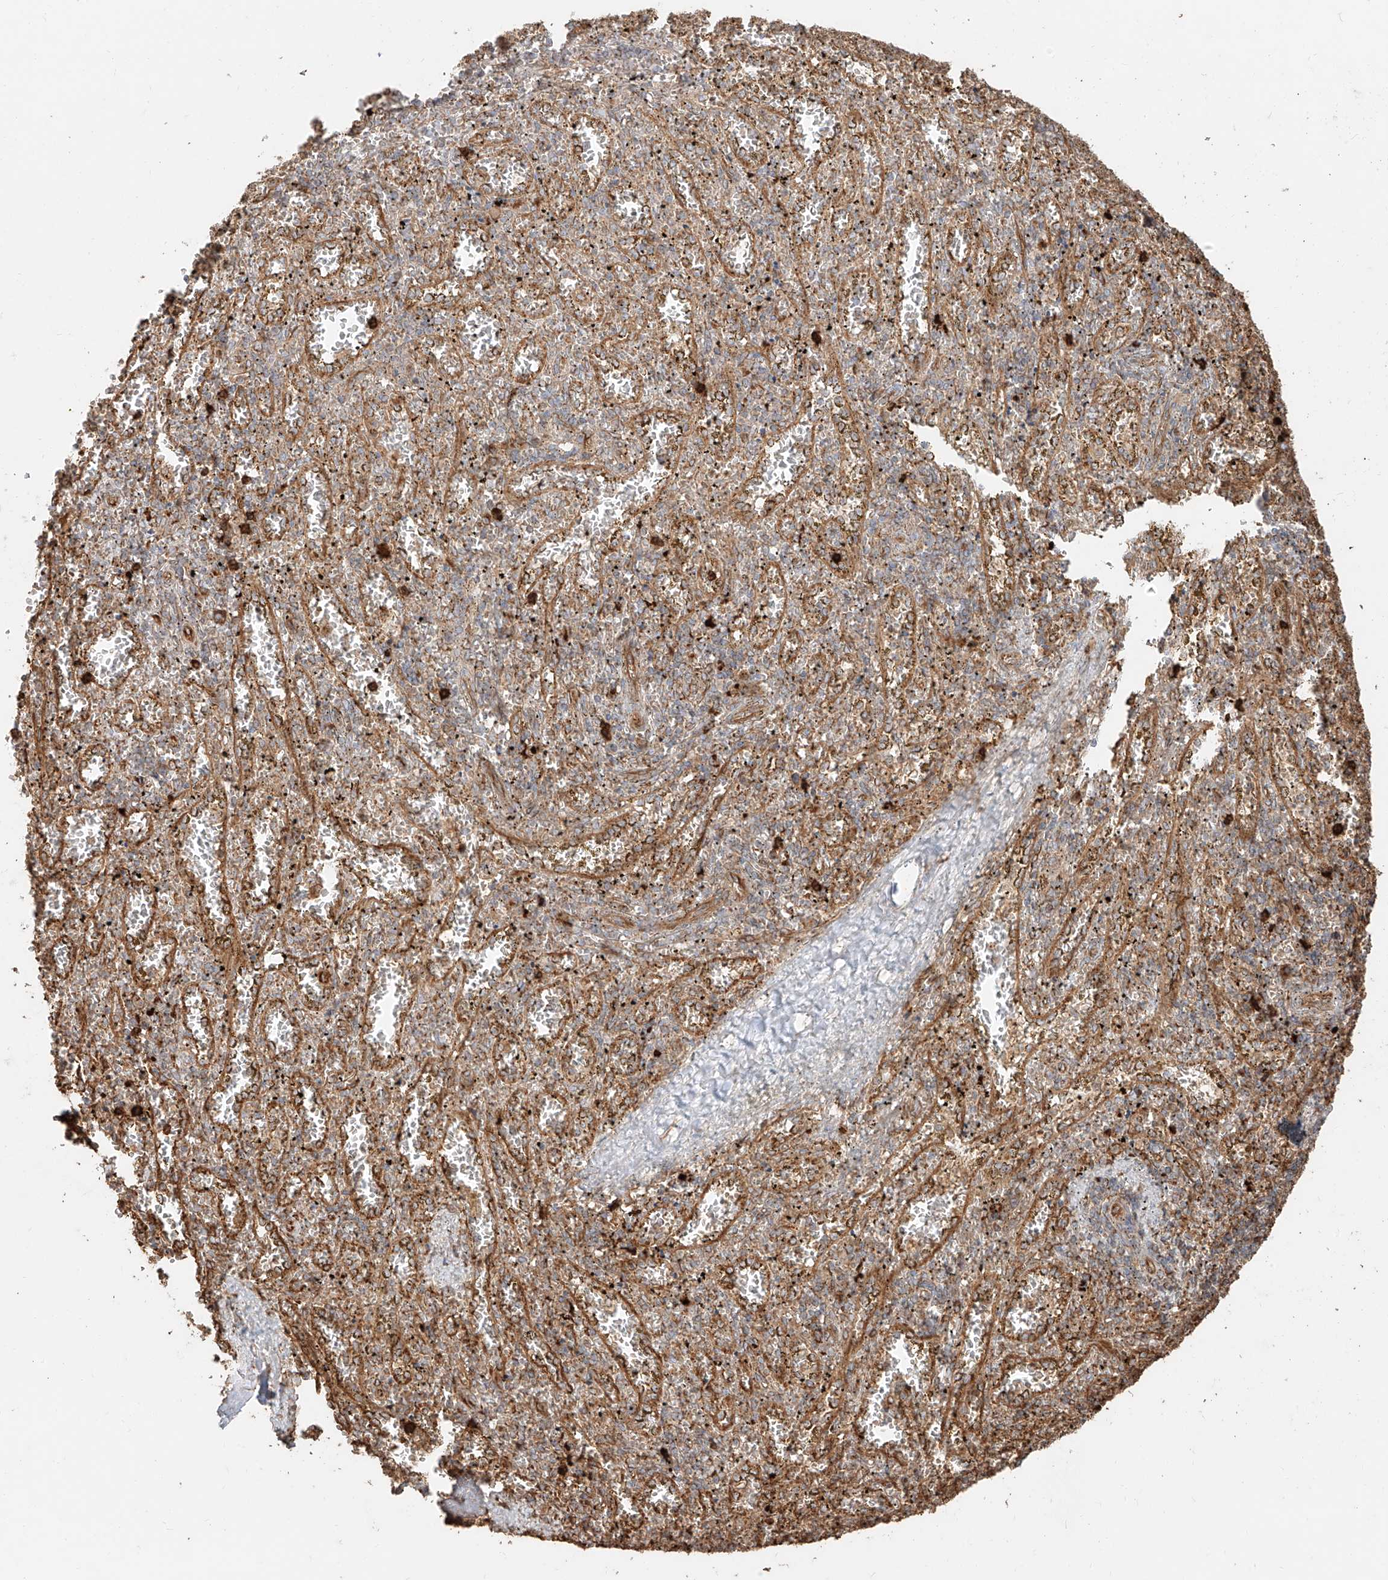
{"staining": {"intensity": "moderate", "quantity": "<25%", "location": "cytoplasmic/membranous"}, "tissue": "spleen", "cell_type": "Cells in red pulp", "image_type": "normal", "snomed": [{"axis": "morphology", "description": "Normal tissue, NOS"}, {"axis": "topography", "description": "Spleen"}], "caption": "IHC (DAB (3,3'-diaminobenzidine)) staining of normal spleen exhibits moderate cytoplasmic/membranous protein positivity in approximately <25% of cells in red pulp.", "gene": "EFNB1", "patient": {"sex": "male", "age": 11}}